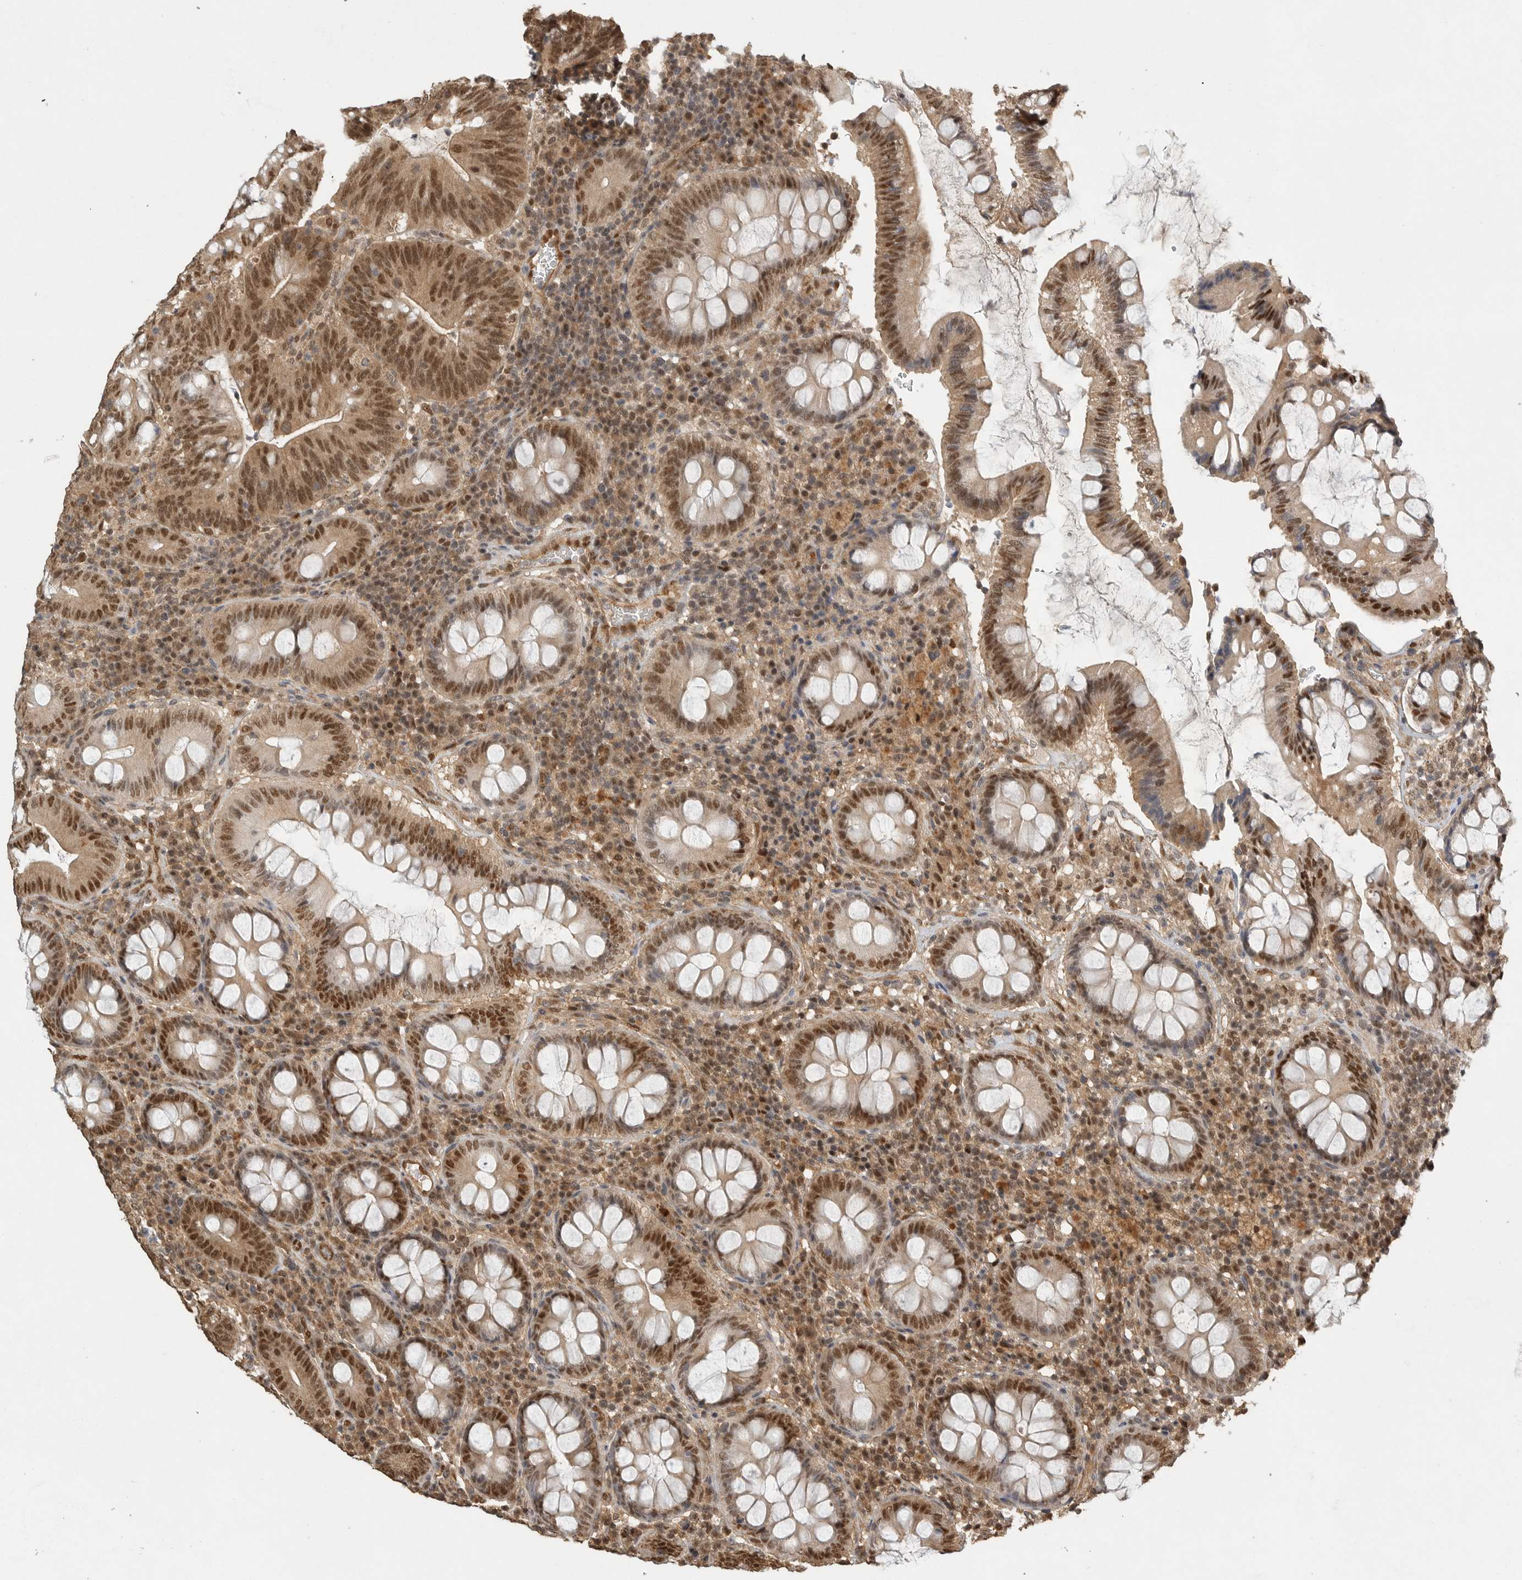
{"staining": {"intensity": "moderate", "quantity": ">75%", "location": "cytoplasmic/membranous,nuclear"}, "tissue": "colorectal cancer", "cell_type": "Tumor cells", "image_type": "cancer", "snomed": [{"axis": "morphology", "description": "Adenocarcinoma, NOS"}, {"axis": "topography", "description": "Colon"}], "caption": "Tumor cells demonstrate medium levels of moderate cytoplasmic/membranous and nuclear expression in about >75% of cells in adenocarcinoma (colorectal).", "gene": "DFFA", "patient": {"sex": "female", "age": 66}}